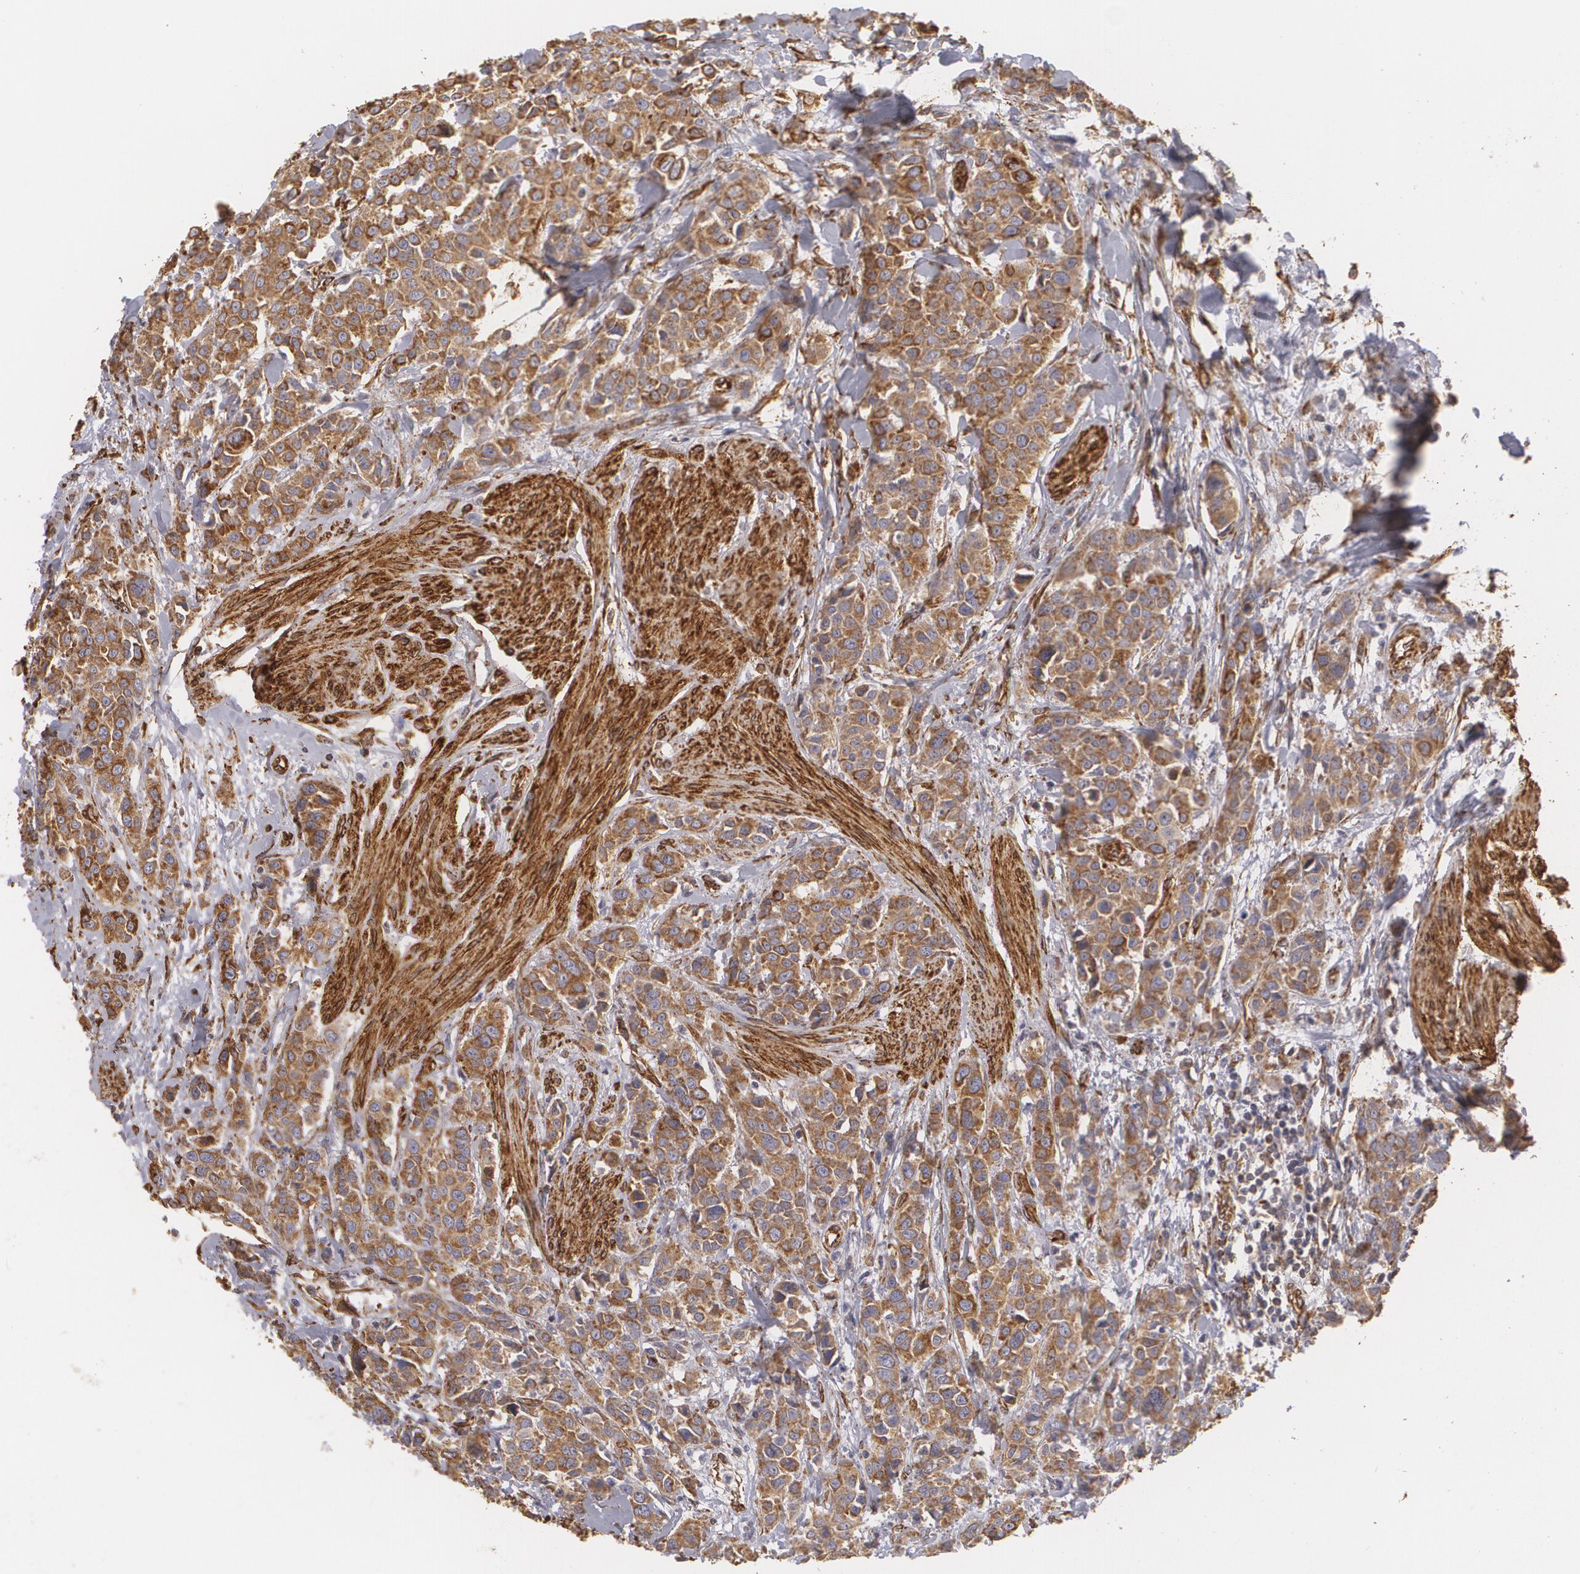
{"staining": {"intensity": "moderate", "quantity": ">75%", "location": "cytoplasmic/membranous"}, "tissue": "urothelial cancer", "cell_type": "Tumor cells", "image_type": "cancer", "snomed": [{"axis": "morphology", "description": "Urothelial carcinoma, High grade"}, {"axis": "topography", "description": "Urinary bladder"}], "caption": "A medium amount of moderate cytoplasmic/membranous positivity is present in about >75% of tumor cells in urothelial cancer tissue.", "gene": "CYB5R3", "patient": {"sex": "male", "age": 56}}